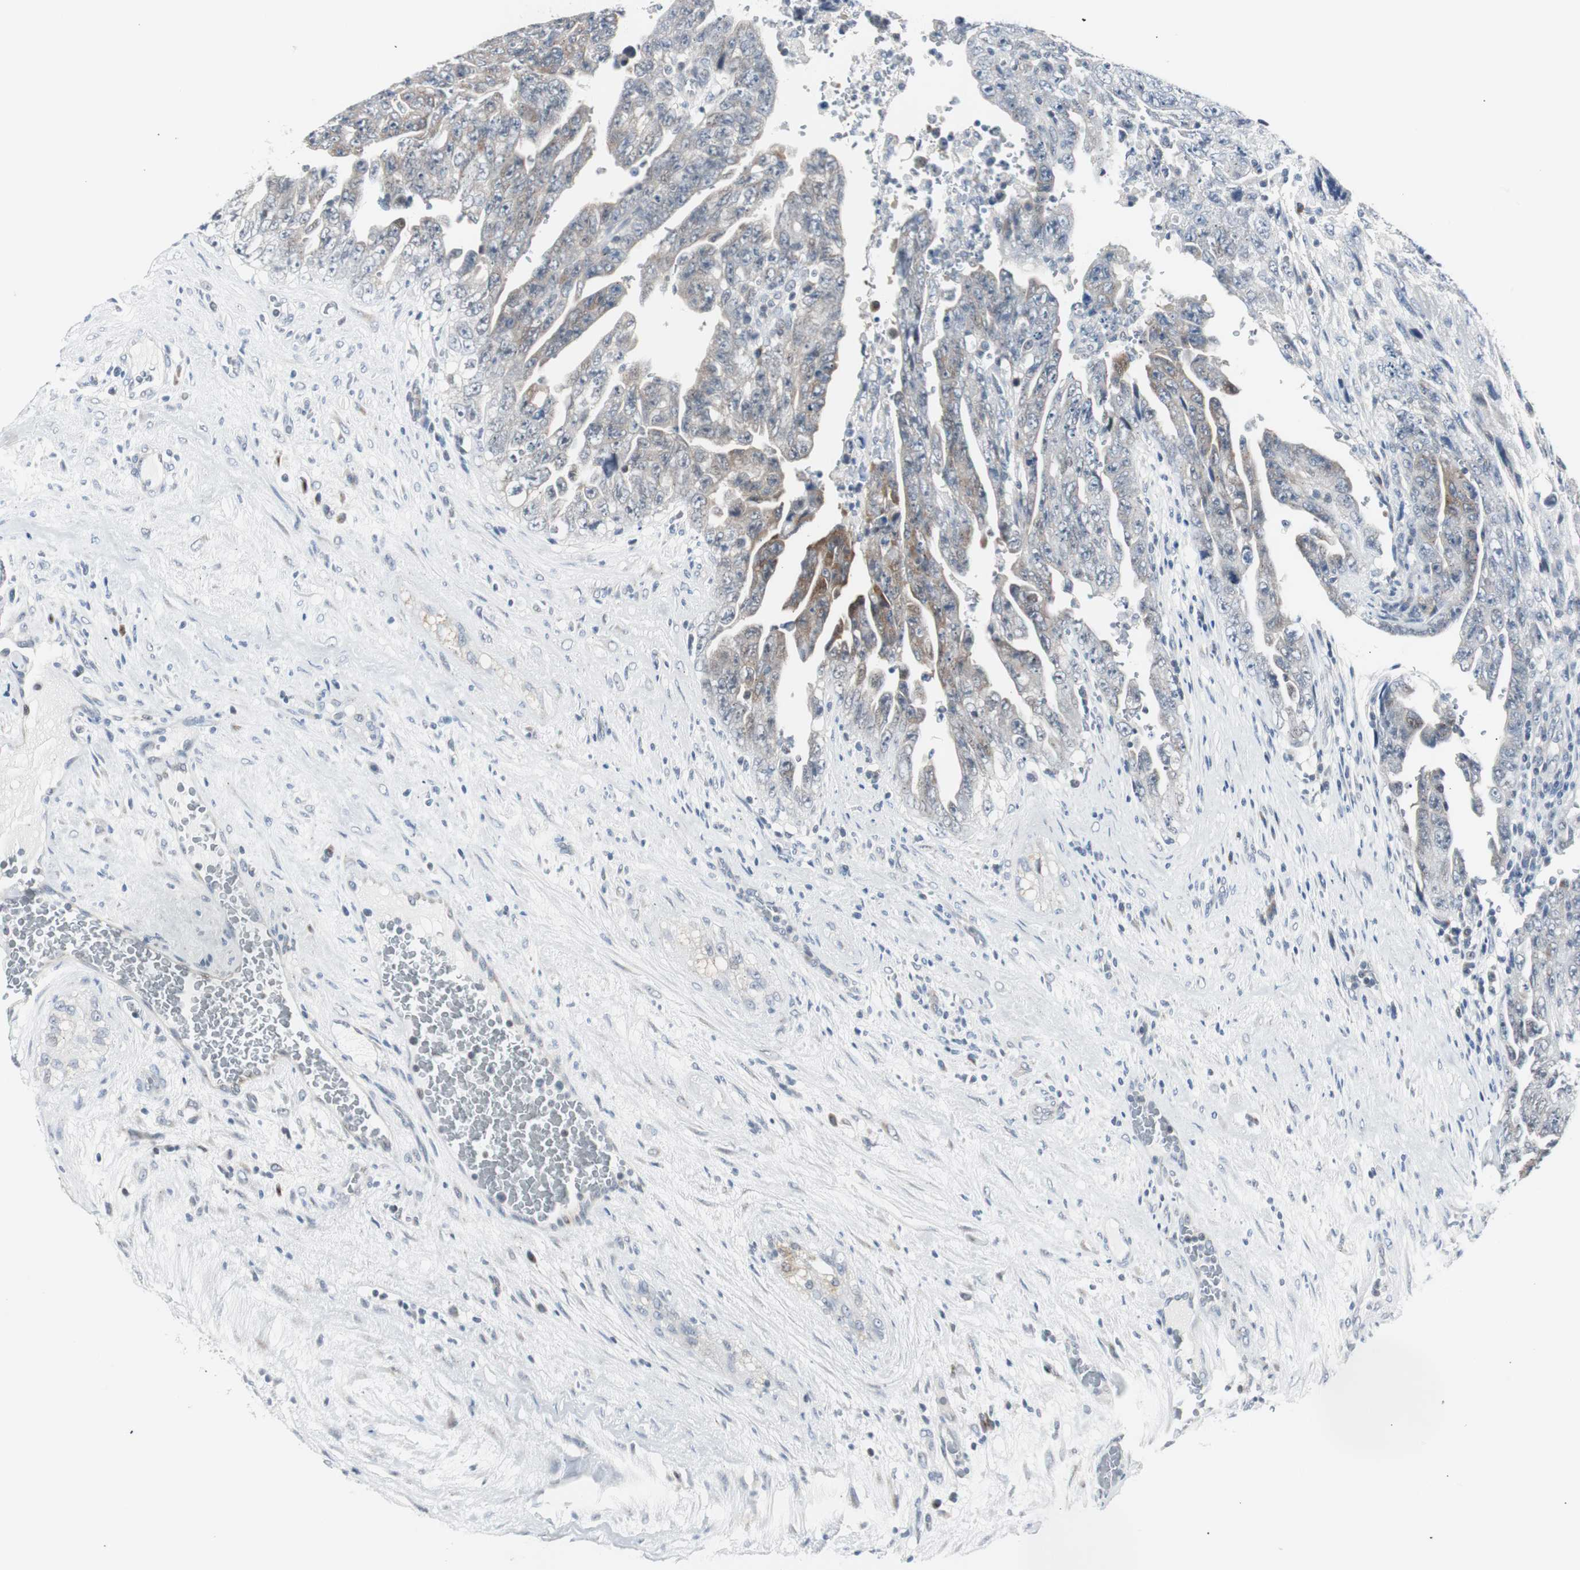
{"staining": {"intensity": "weak", "quantity": "25%-75%", "location": "cytoplasmic/membranous"}, "tissue": "testis cancer", "cell_type": "Tumor cells", "image_type": "cancer", "snomed": [{"axis": "morphology", "description": "Carcinoma, Embryonal, NOS"}, {"axis": "topography", "description": "Testis"}], "caption": "Testis cancer stained with a protein marker exhibits weak staining in tumor cells.", "gene": "SOX30", "patient": {"sex": "male", "age": 28}}